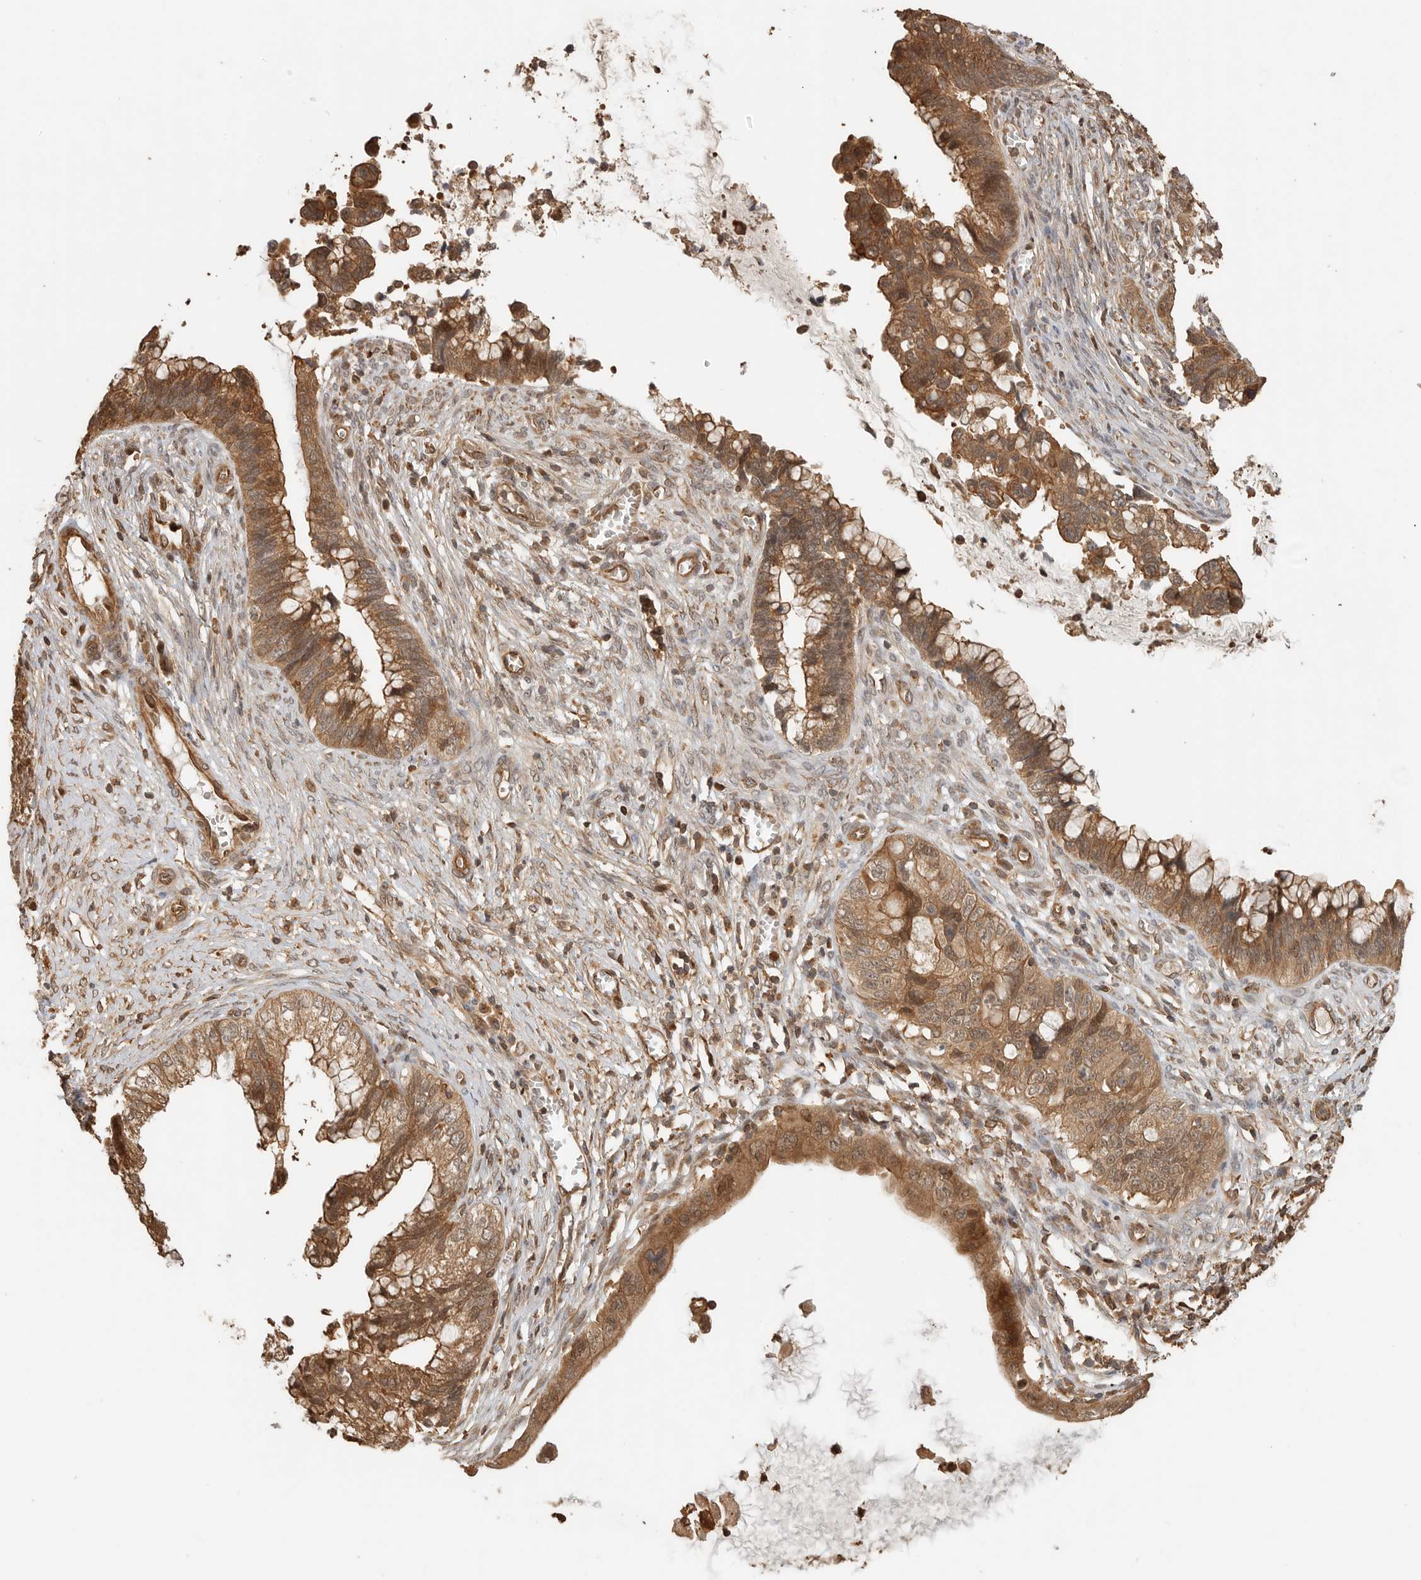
{"staining": {"intensity": "moderate", "quantity": ">75%", "location": "cytoplasmic/membranous"}, "tissue": "cervical cancer", "cell_type": "Tumor cells", "image_type": "cancer", "snomed": [{"axis": "morphology", "description": "Adenocarcinoma, NOS"}, {"axis": "topography", "description": "Cervix"}], "caption": "There is medium levels of moderate cytoplasmic/membranous expression in tumor cells of cervical cancer, as demonstrated by immunohistochemical staining (brown color).", "gene": "OTUD6B", "patient": {"sex": "female", "age": 44}}